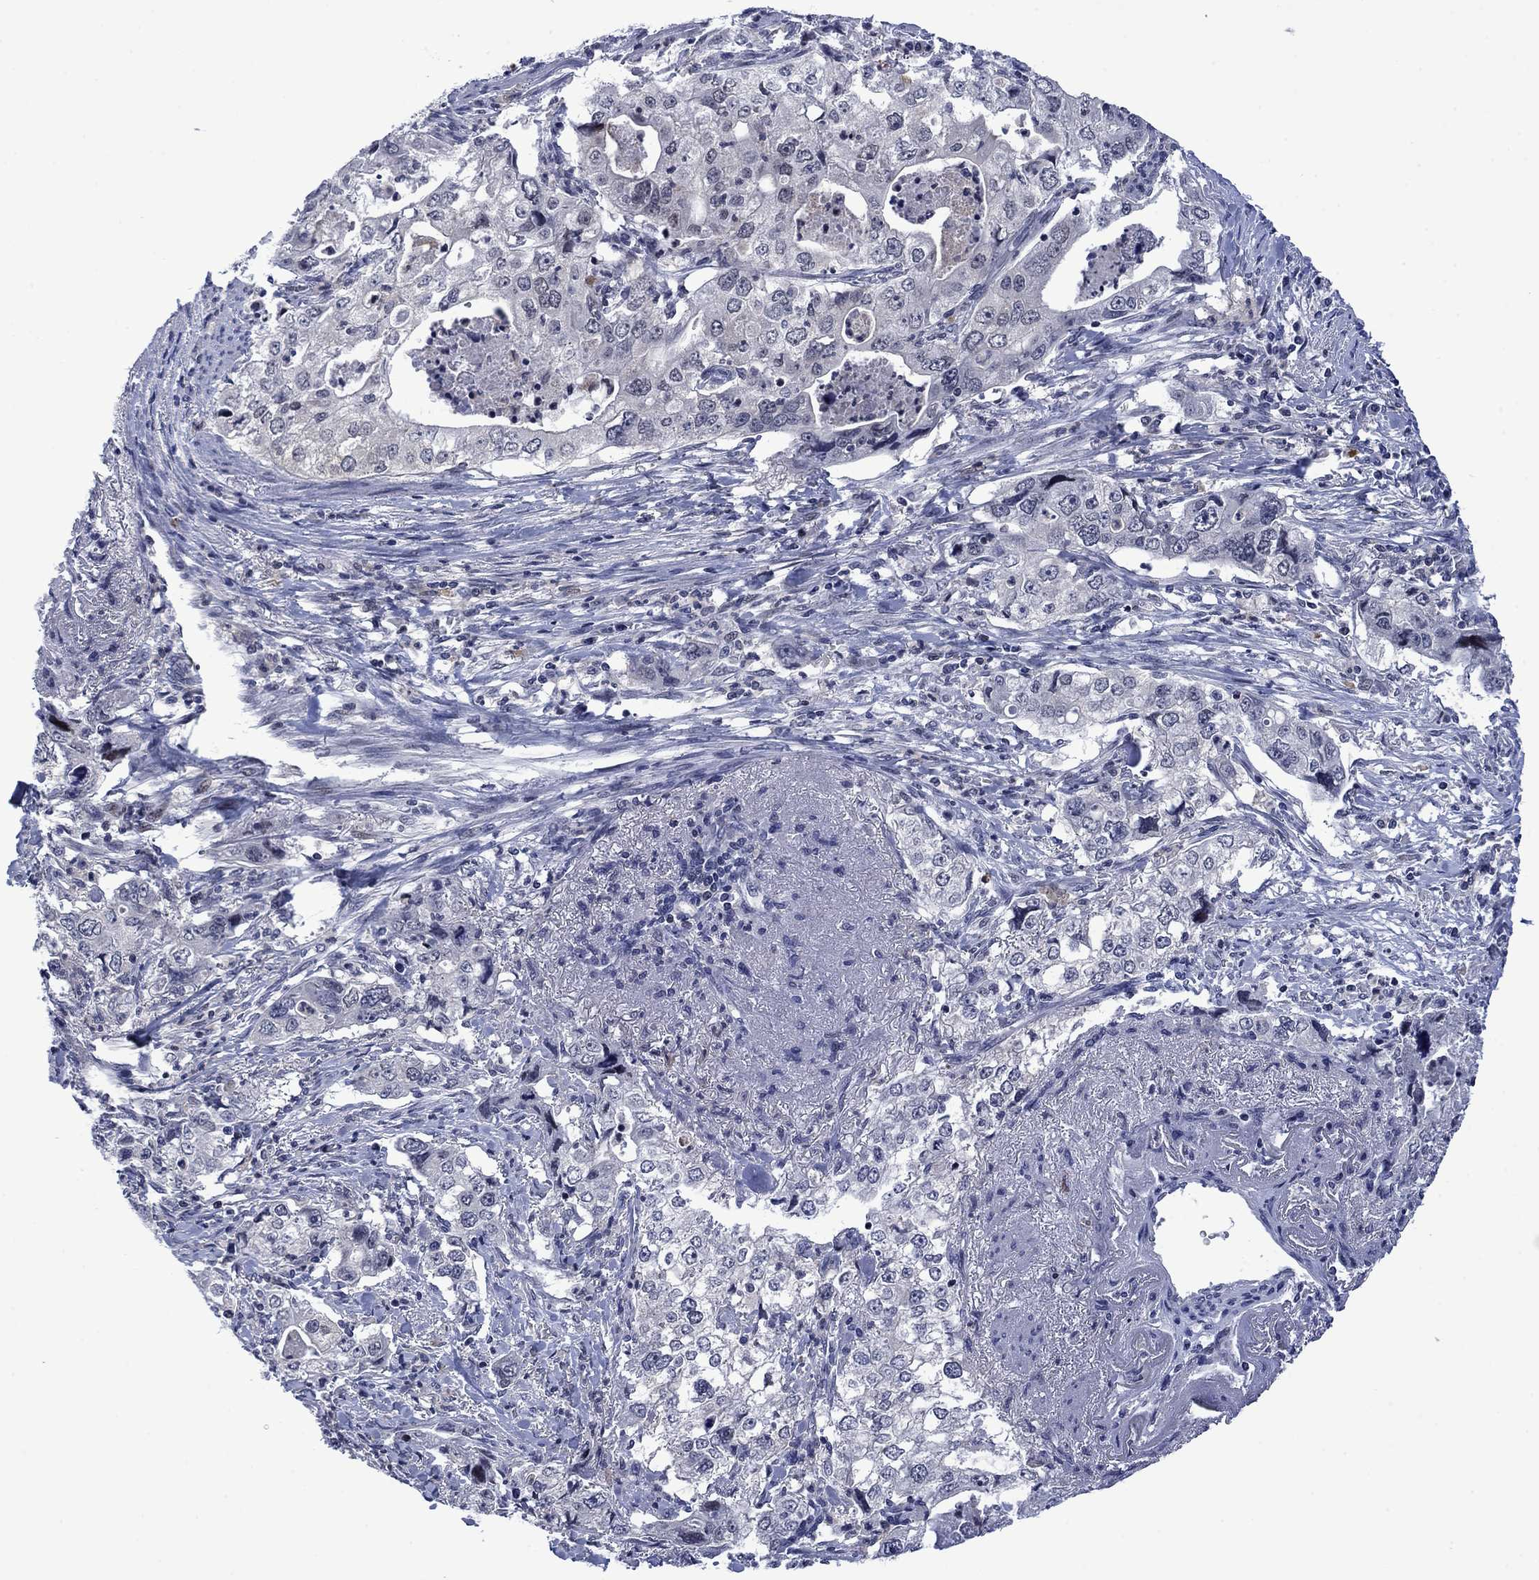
{"staining": {"intensity": "negative", "quantity": "none", "location": "none"}, "tissue": "stomach cancer", "cell_type": "Tumor cells", "image_type": "cancer", "snomed": [{"axis": "morphology", "description": "Adenocarcinoma, NOS"}, {"axis": "topography", "description": "Stomach, upper"}], "caption": "Stomach cancer (adenocarcinoma) was stained to show a protein in brown. There is no significant positivity in tumor cells.", "gene": "AGL", "patient": {"sex": "male", "age": 75}}